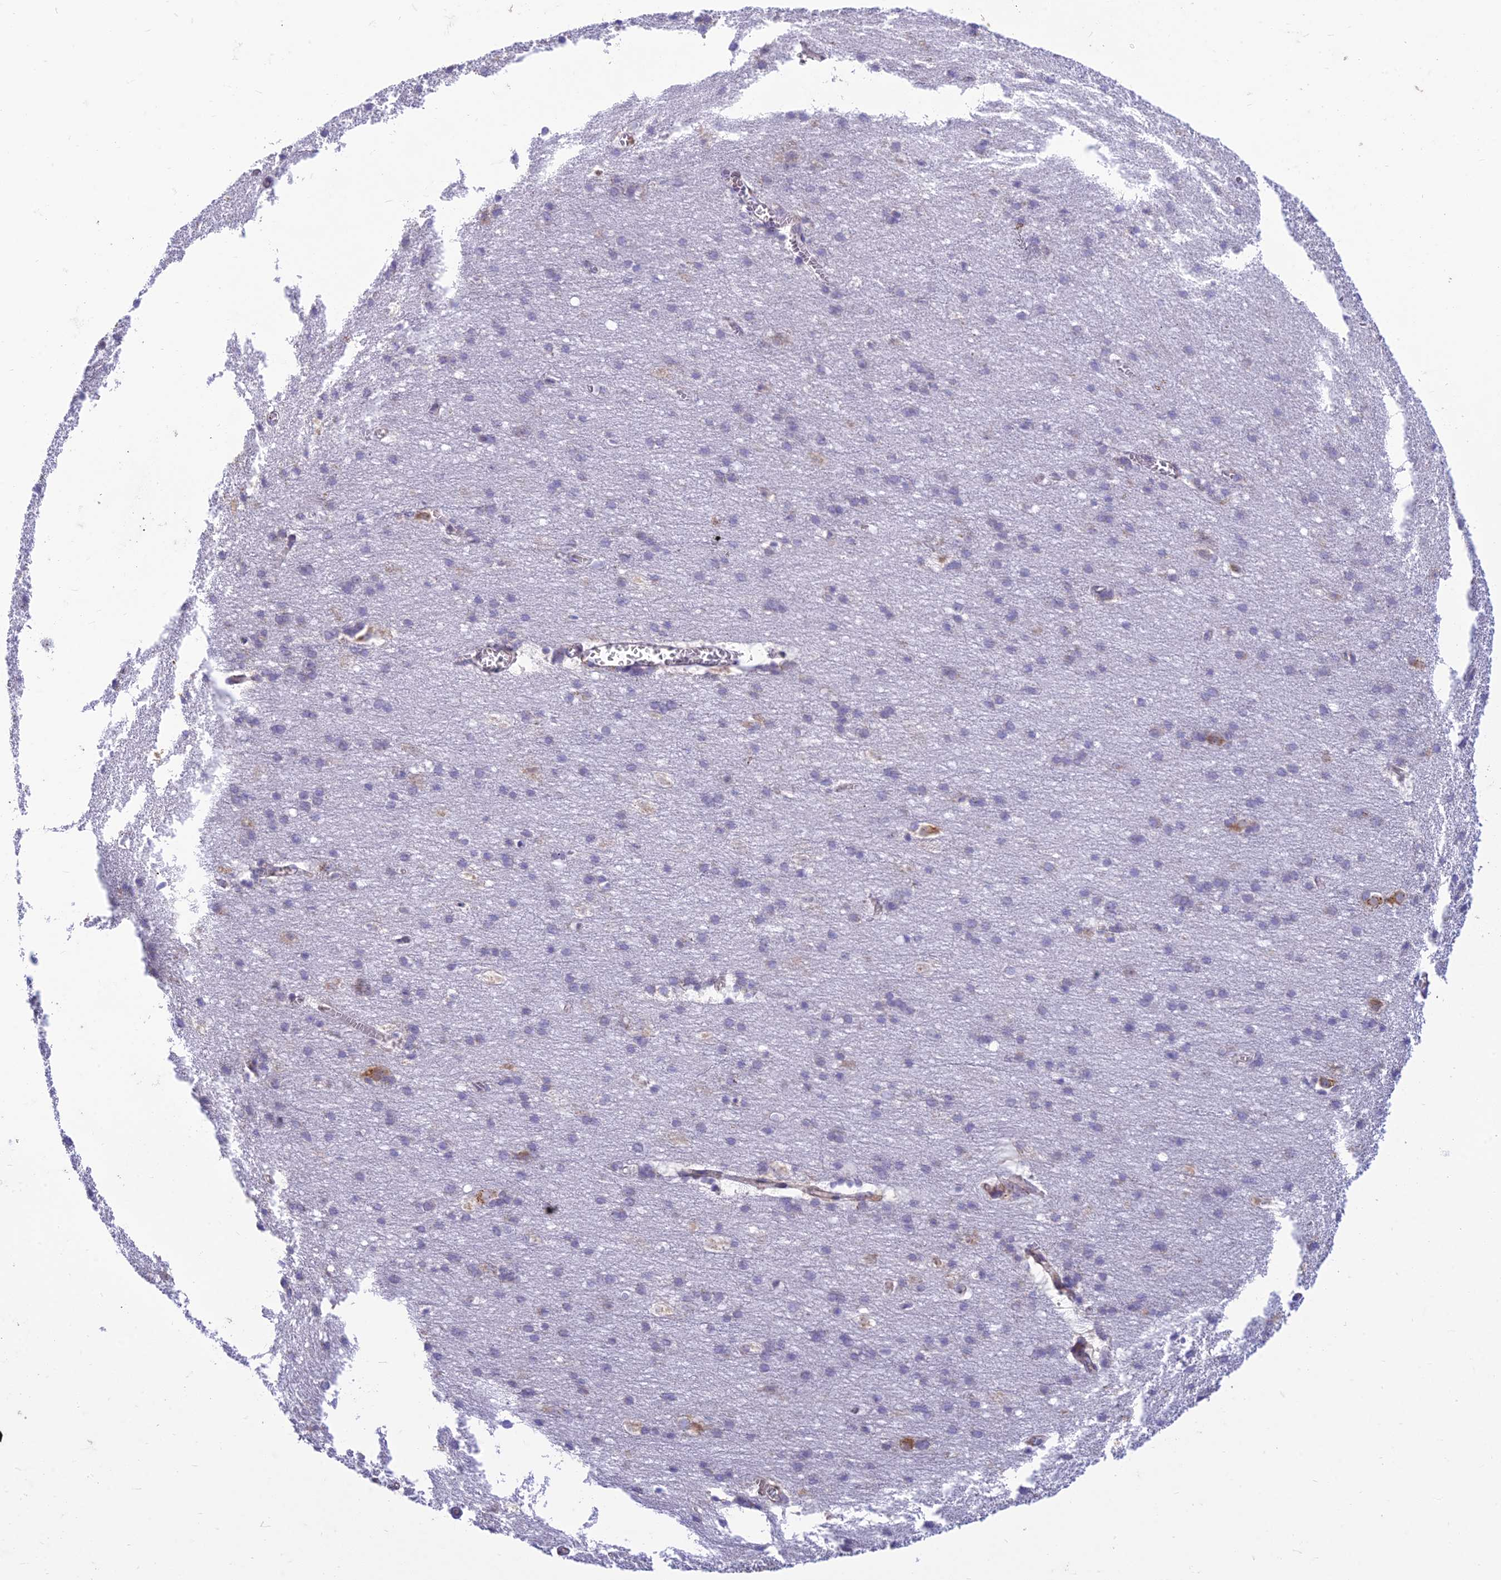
{"staining": {"intensity": "negative", "quantity": "none", "location": "none"}, "tissue": "cerebral cortex", "cell_type": "Endothelial cells", "image_type": "normal", "snomed": [{"axis": "morphology", "description": "Normal tissue, NOS"}, {"axis": "topography", "description": "Cerebral cortex"}], "caption": "Endothelial cells show no significant protein positivity in unremarkable cerebral cortex. (DAB (3,3'-diaminobenzidine) immunohistochemistry (IHC) visualized using brightfield microscopy, high magnification).", "gene": "RPL17", "patient": {"sex": "male", "age": 54}}